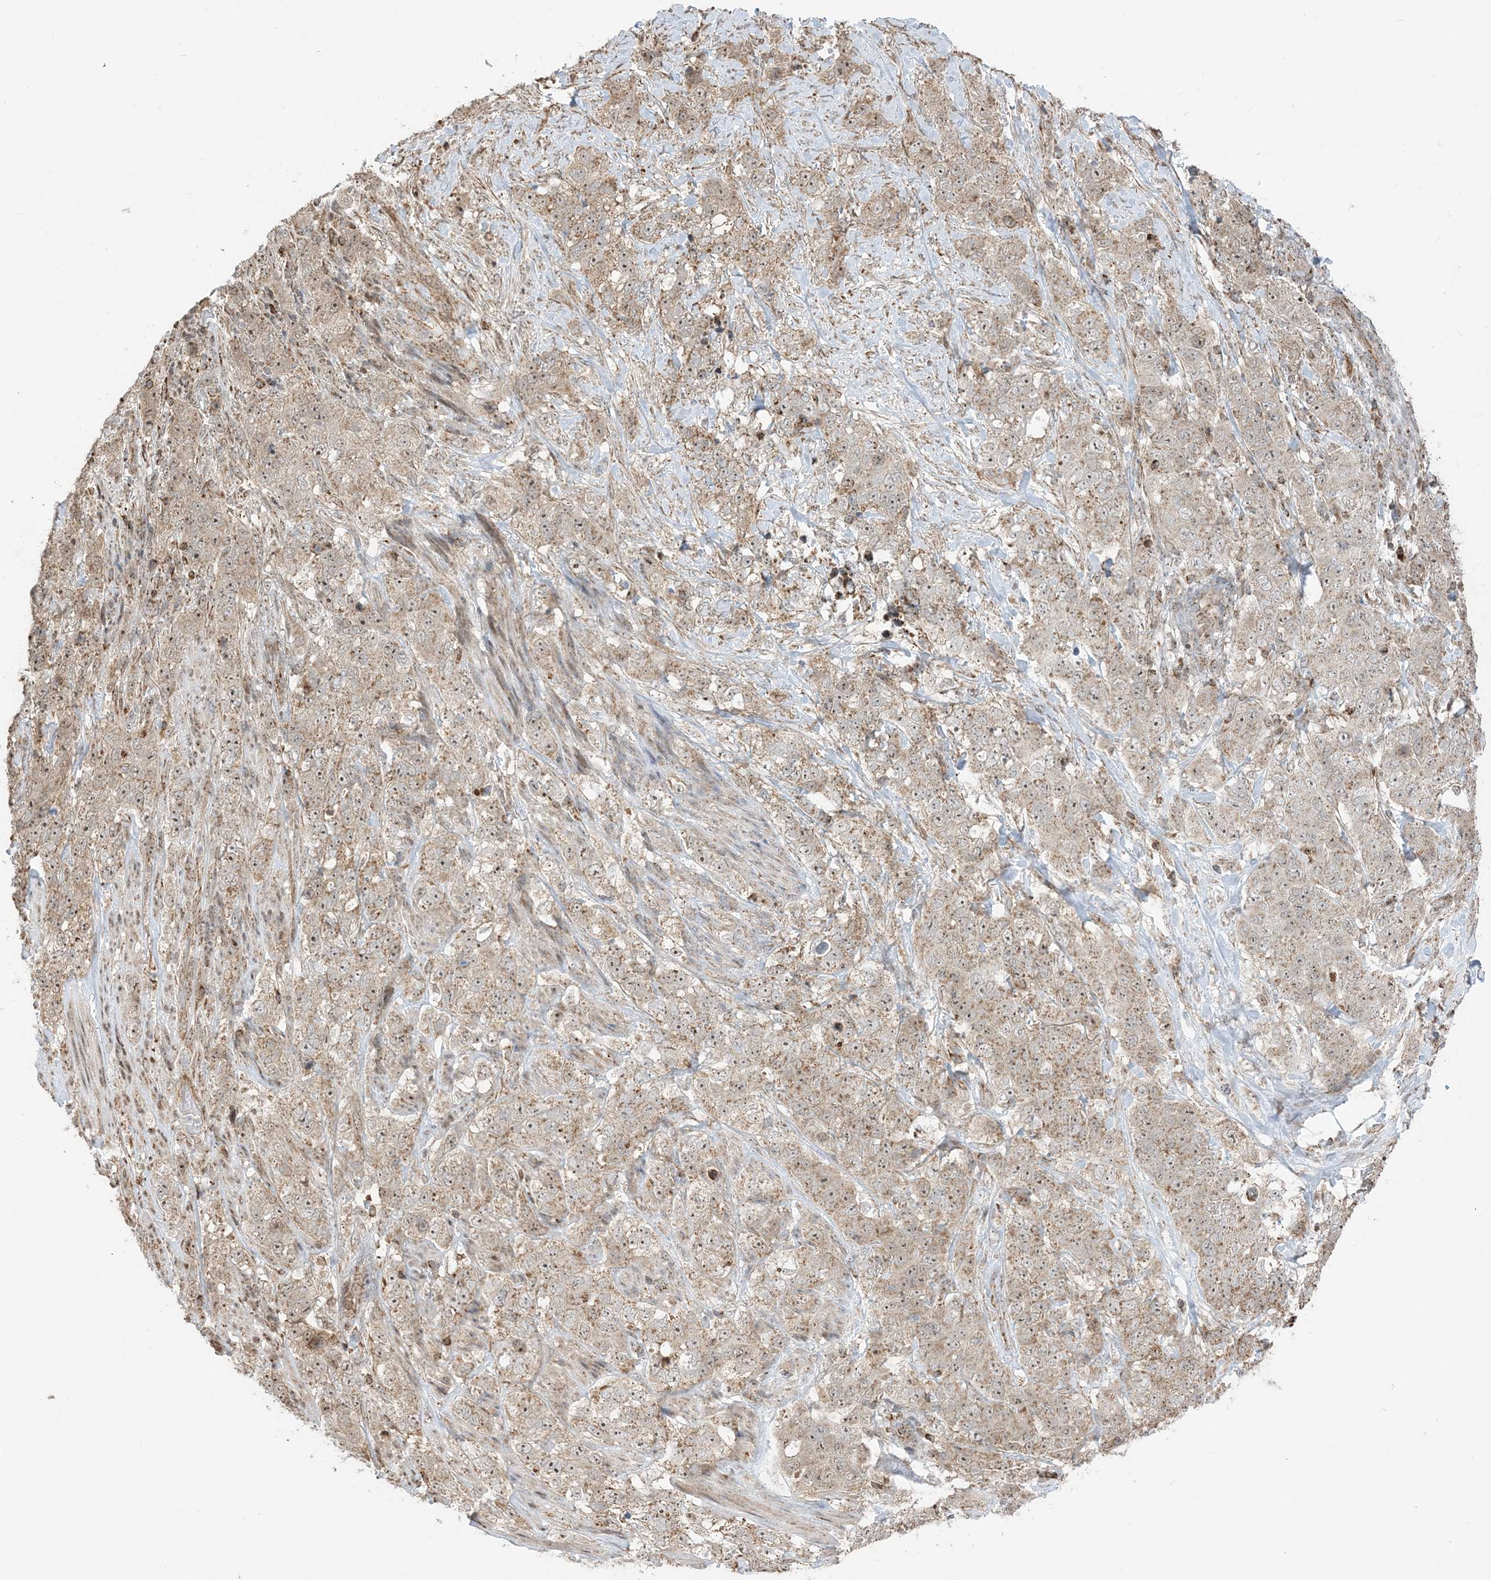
{"staining": {"intensity": "weak", "quantity": ">75%", "location": "cytoplasmic/membranous,nuclear"}, "tissue": "stomach cancer", "cell_type": "Tumor cells", "image_type": "cancer", "snomed": [{"axis": "morphology", "description": "Adenocarcinoma, NOS"}, {"axis": "topography", "description": "Stomach"}], "caption": "Stomach cancer stained for a protein (brown) demonstrates weak cytoplasmic/membranous and nuclear positive expression in approximately >75% of tumor cells.", "gene": "MAPKBP1", "patient": {"sex": "male", "age": 48}}